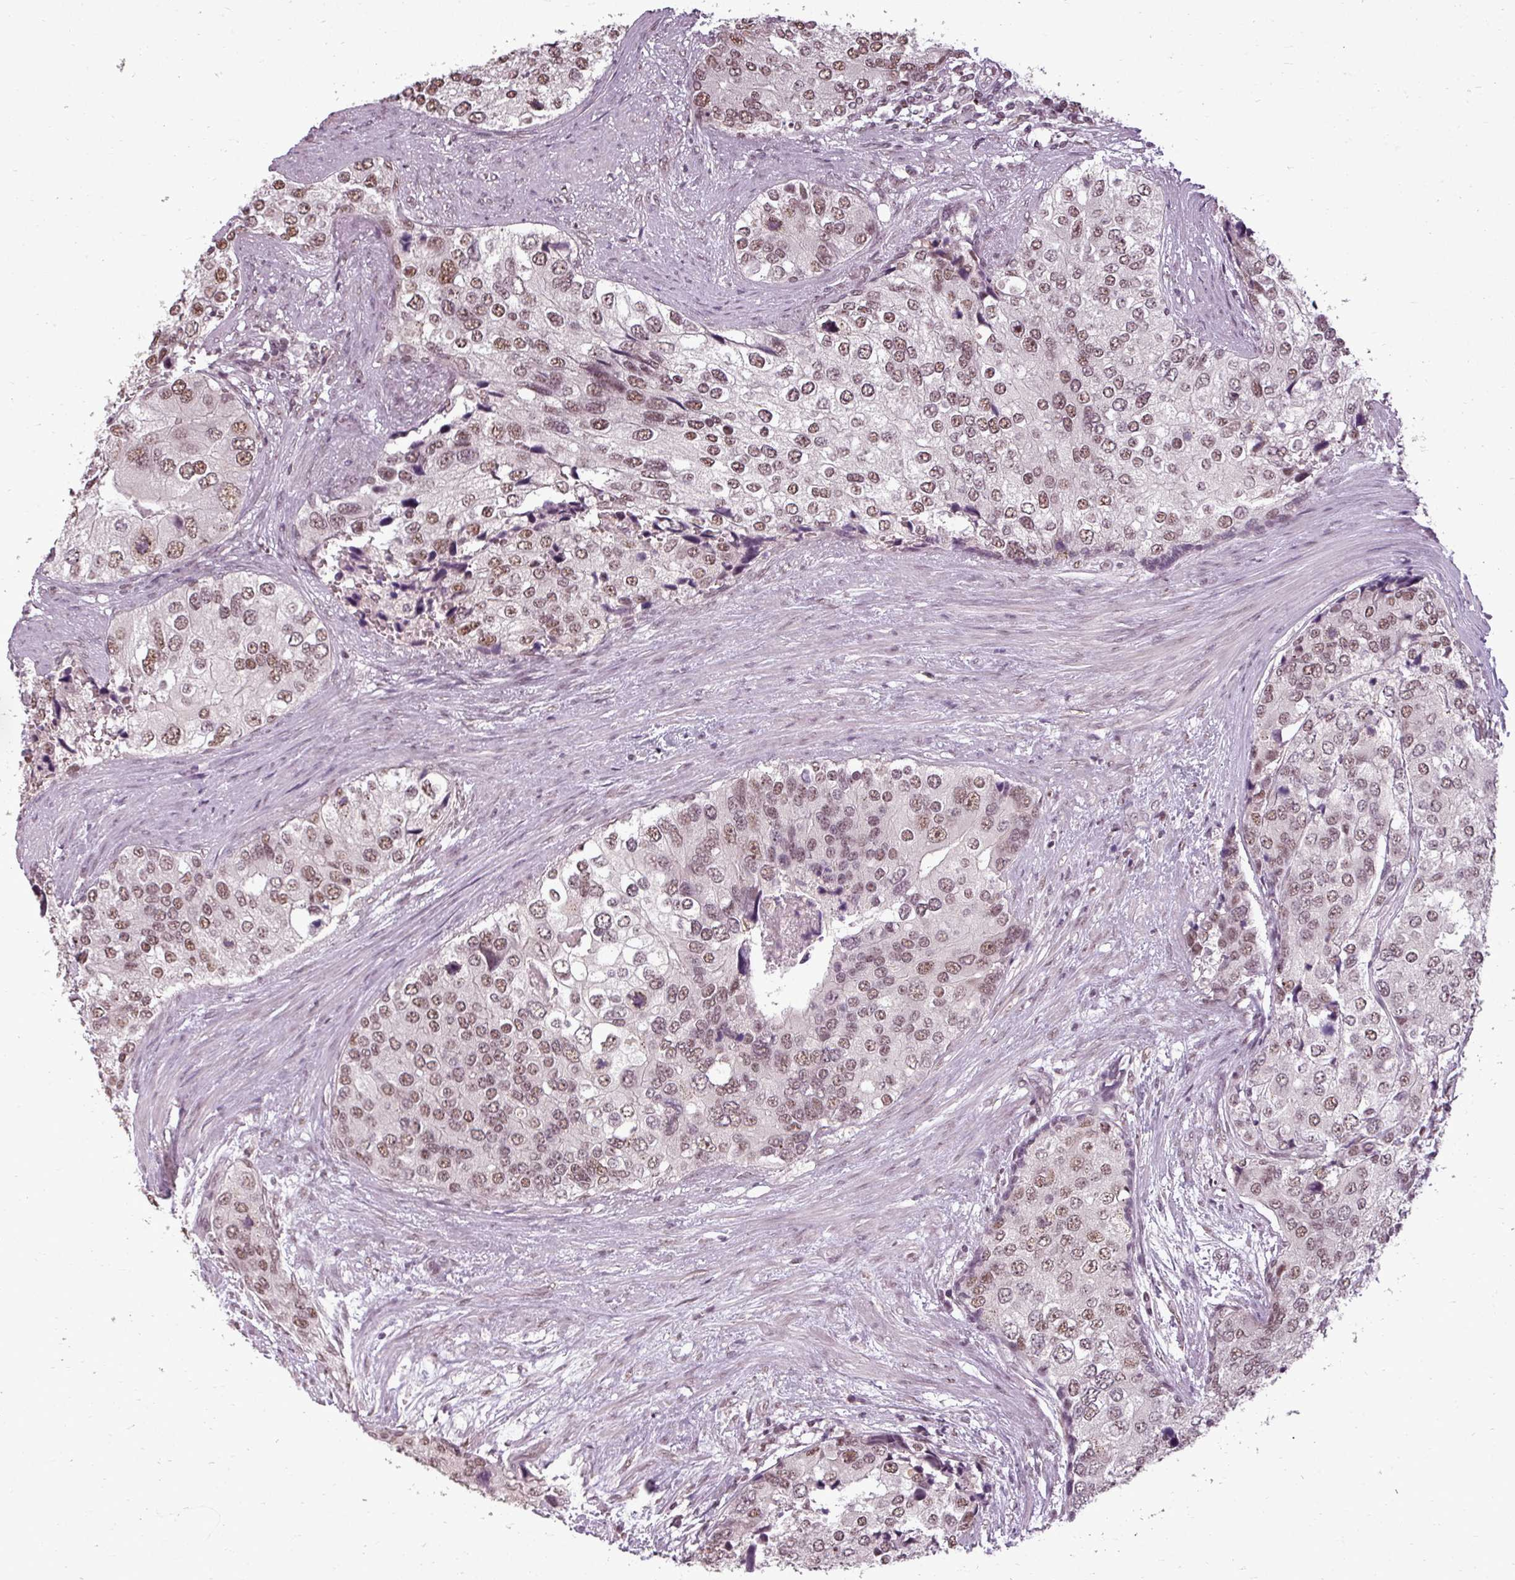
{"staining": {"intensity": "moderate", "quantity": ">75%", "location": "nuclear"}, "tissue": "prostate cancer", "cell_type": "Tumor cells", "image_type": "cancer", "snomed": [{"axis": "morphology", "description": "Adenocarcinoma, High grade"}, {"axis": "topography", "description": "Prostate"}], "caption": "Adenocarcinoma (high-grade) (prostate) stained for a protein (brown) demonstrates moderate nuclear positive expression in about >75% of tumor cells.", "gene": "BCAS3", "patient": {"sex": "male", "age": 62}}